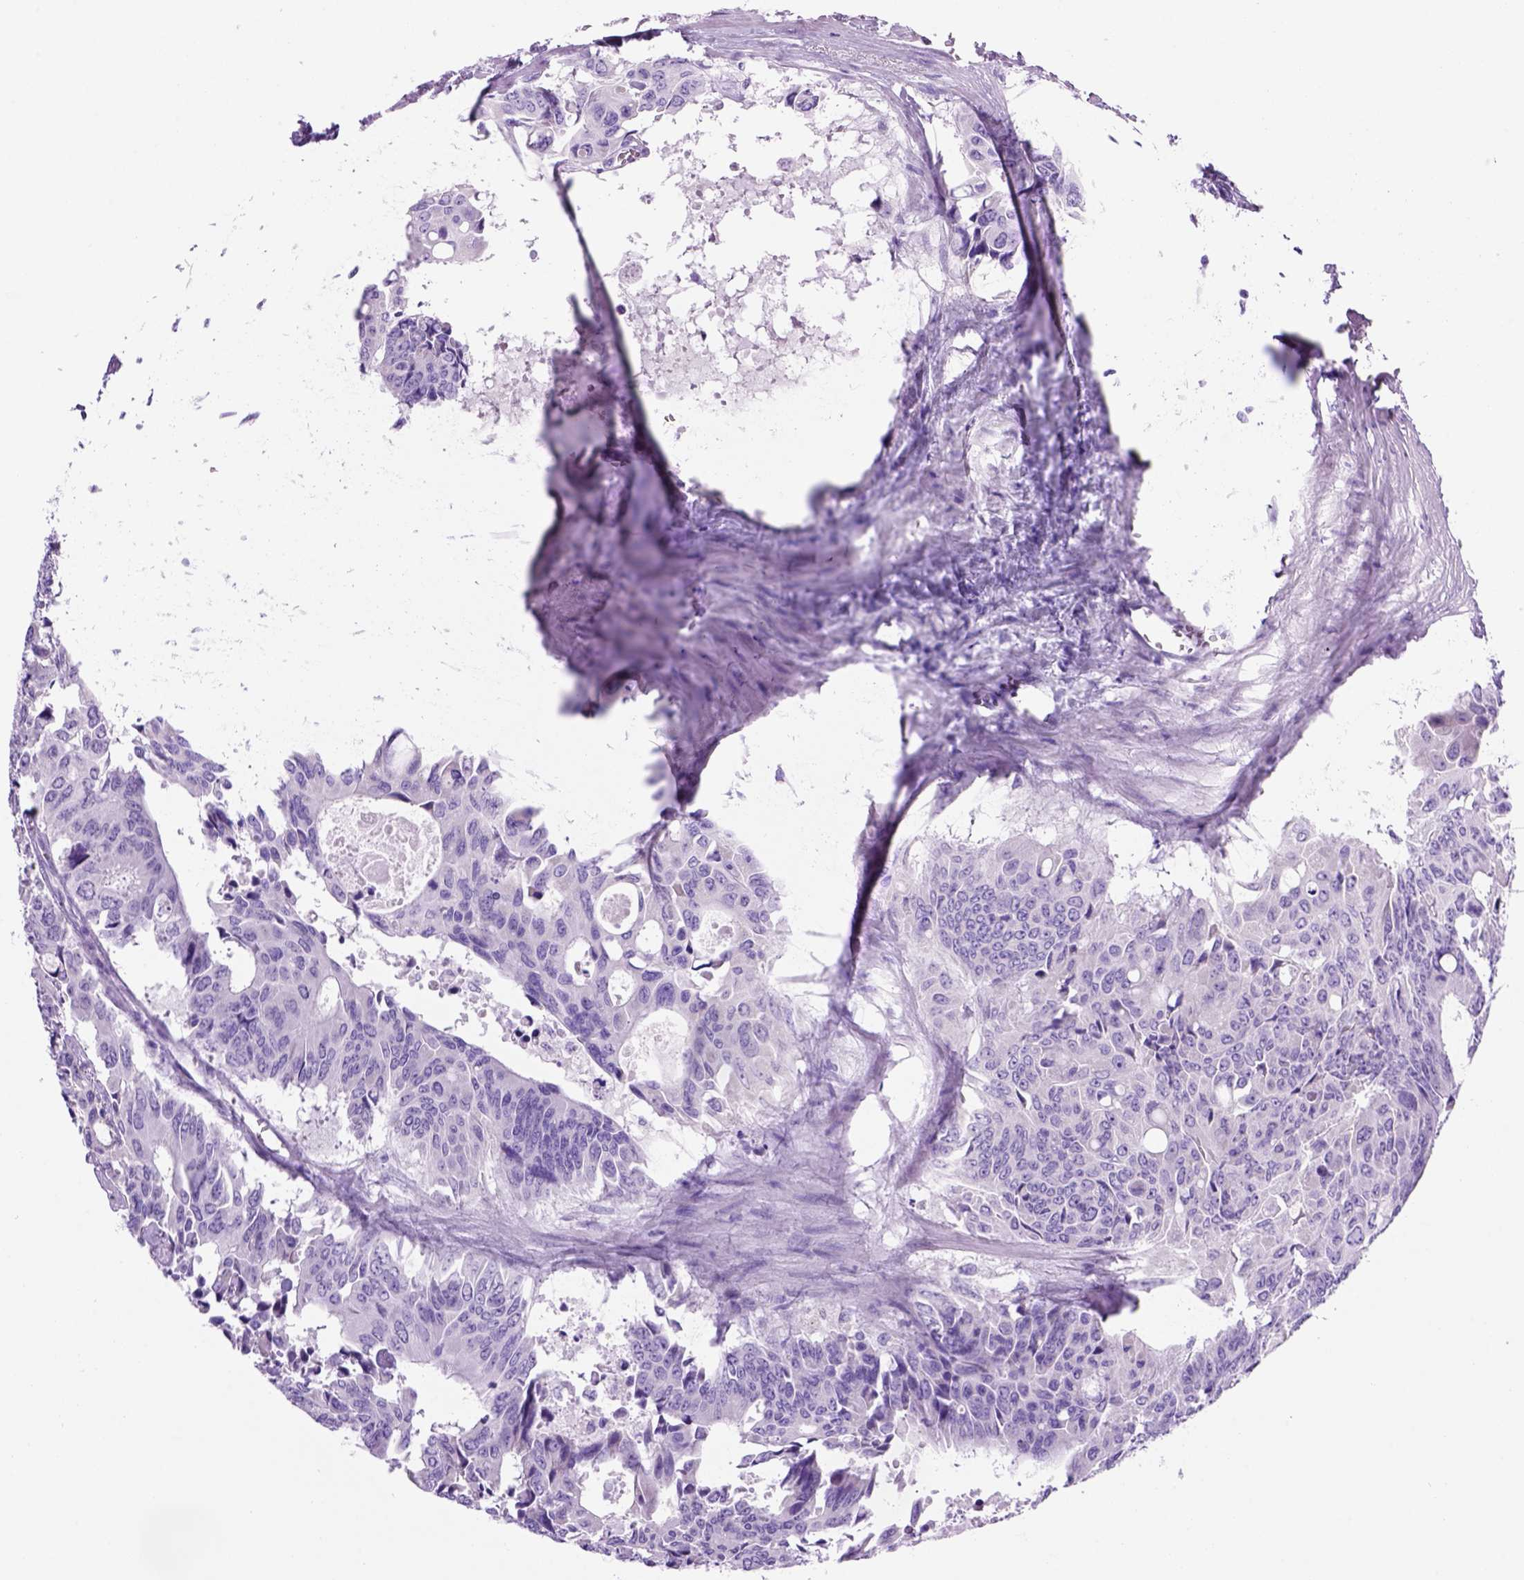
{"staining": {"intensity": "negative", "quantity": "none", "location": "none"}, "tissue": "colorectal cancer", "cell_type": "Tumor cells", "image_type": "cancer", "snomed": [{"axis": "morphology", "description": "Adenocarcinoma, NOS"}, {"axis": "topography", "description": "Rectum"}], "caption": "Human colorectal adenocarcinoma stained for a protein using immunohistochemistry (IHC) demonstrates no expression in tumor cells.", "gene": "HHIPL2", "patient": {"sex": "male", "age": 76}}